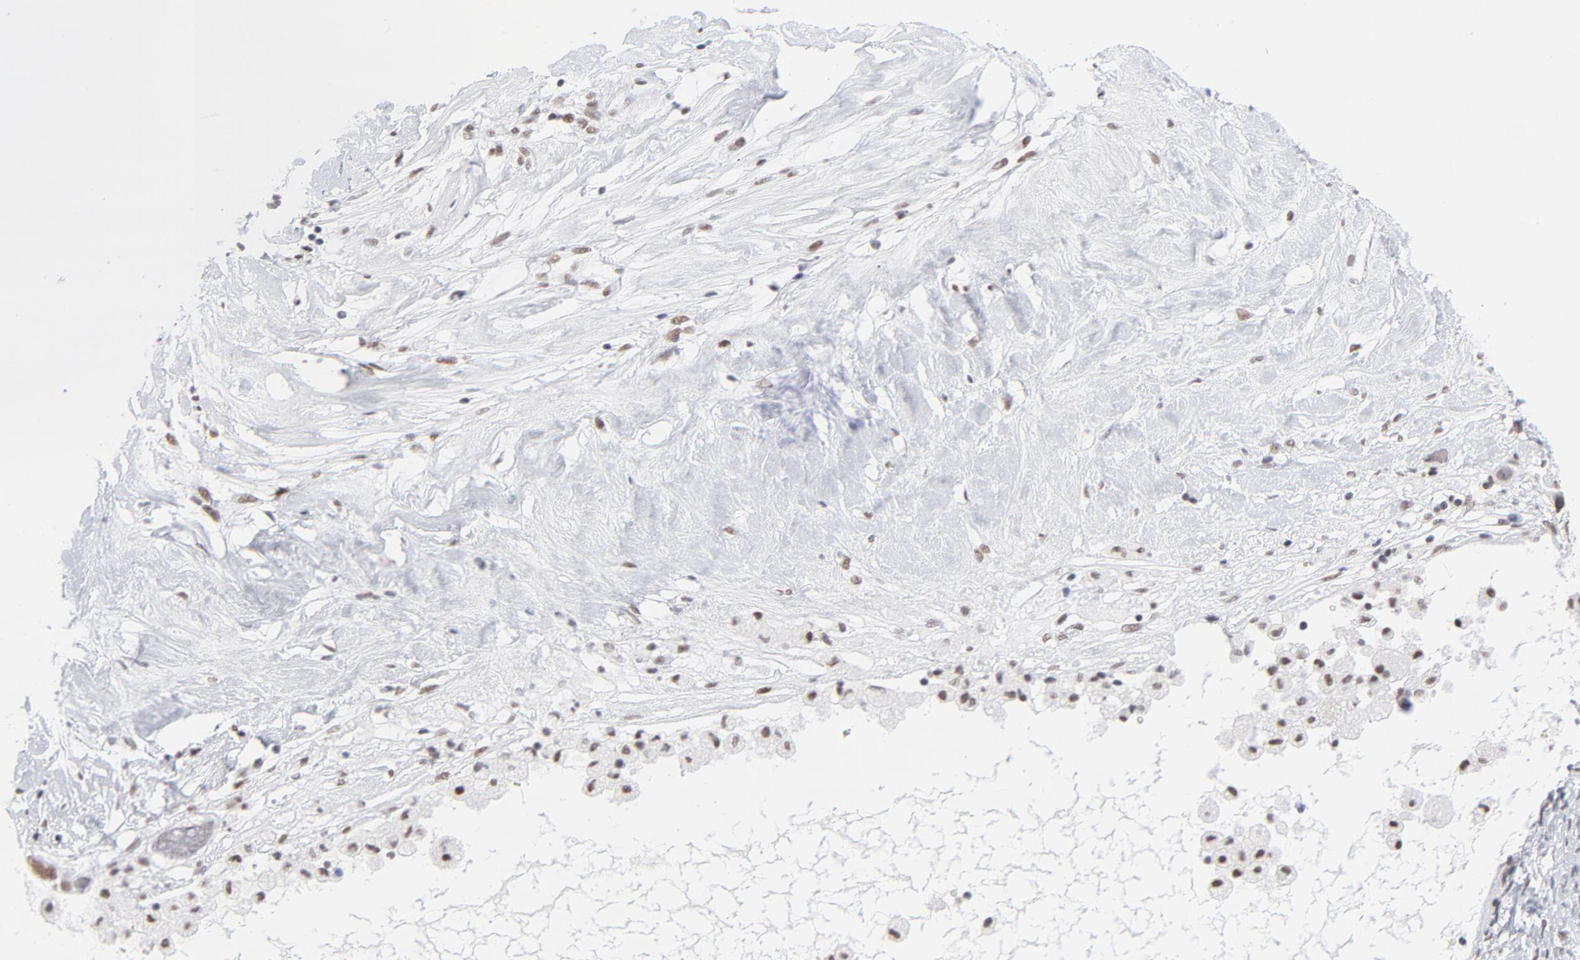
{"staining": {"intensity": "weak", "quantity": ">75%", "location": "nuclear"}, "tissue": "ovarian cancer", "cell_type": "Tumor cells", "image_type": "cancer", "snomed": [{"axis": "morphology", "description": "Cystadenocarcinoma, serous, NOS"}, {"axis": "topography", "description": "Ovary"}], "caption": "Protein staining of ovarian cancer (serous cystadenocarcinoma) tissue demonstrates weak nuclear expression in about >75% of tumor cells.", "gene": "ATF2", "patient": {"sex": "female", "age": 66}}